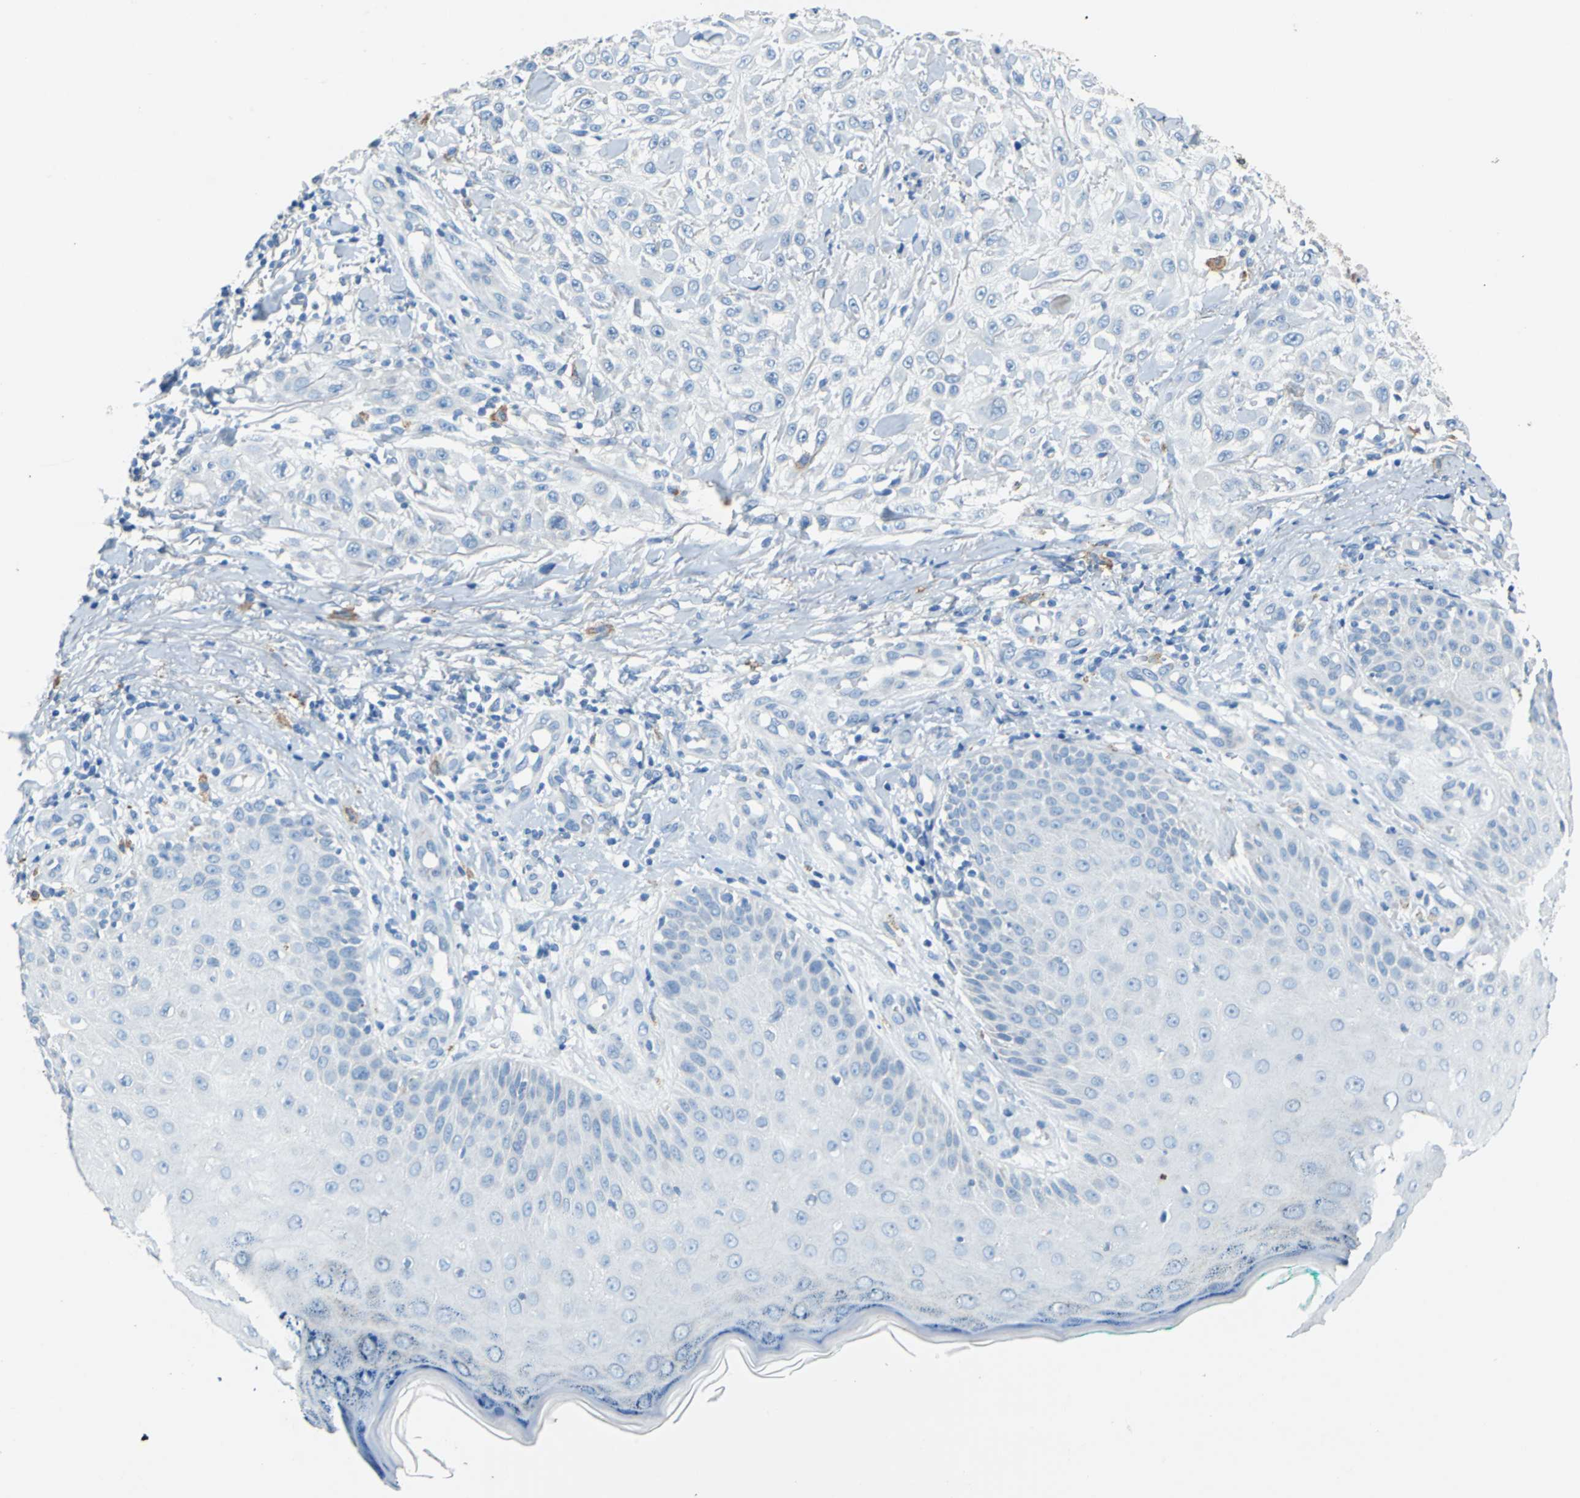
{"staining": {"intensity": "negative", "quantity": "none", "location": "none"}, "tissue": "skin cancer", "cell_type": "Tumor cells", "image_type": "cancer", "snomed": [{"axis": "morphology", "description": "Squamous cell carcinoma, NOS"}, {"axis": "topography", "description": "Skin"}], "caption": "The IHC image has no significant expression in tumor cells of skin squamous cell carcinoma tissue.", "gene": "TEX264", "patient": {"sex": "female", "age": 42}}